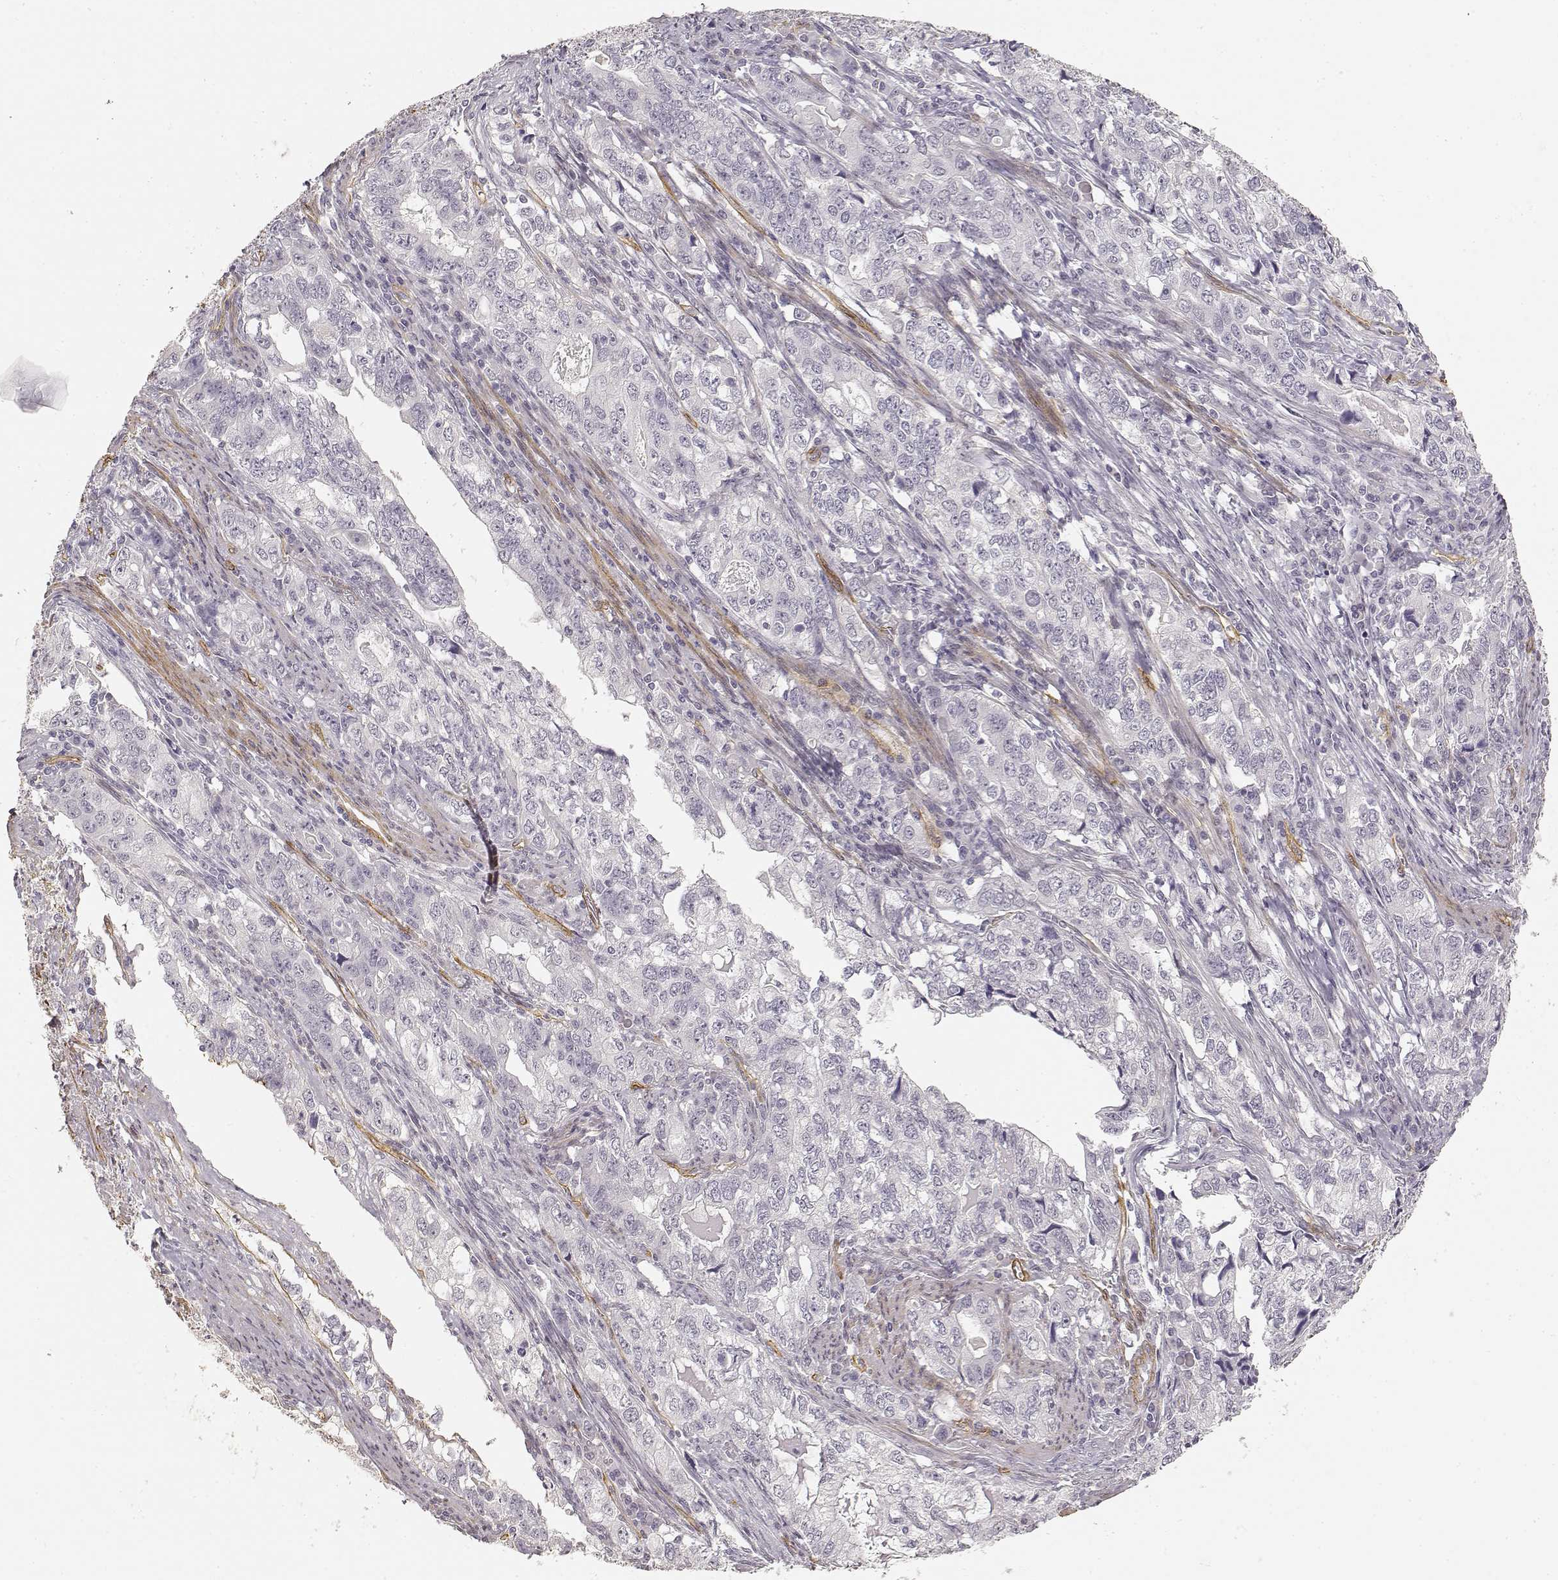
{"staining": {"intensity": "negative", "quantity": "none", "location": "none"}, "tissue": "stomach cancer", "cell_type": "Tumor cells", "image_type": "cancer", "snomed": [{"axis": "morphology", "description": "Adenocarcinoma, NOS"}, {"axis": "topography", "description": "Stomach, lower"}], "caption": "Immunohistochemistry micrograph of stomach adenocarcinoma stained for a protein (brown), which shows no staining in tumor cells.", "gene": "LAMA4", "patient": {"sex": "female", "age": 72}}